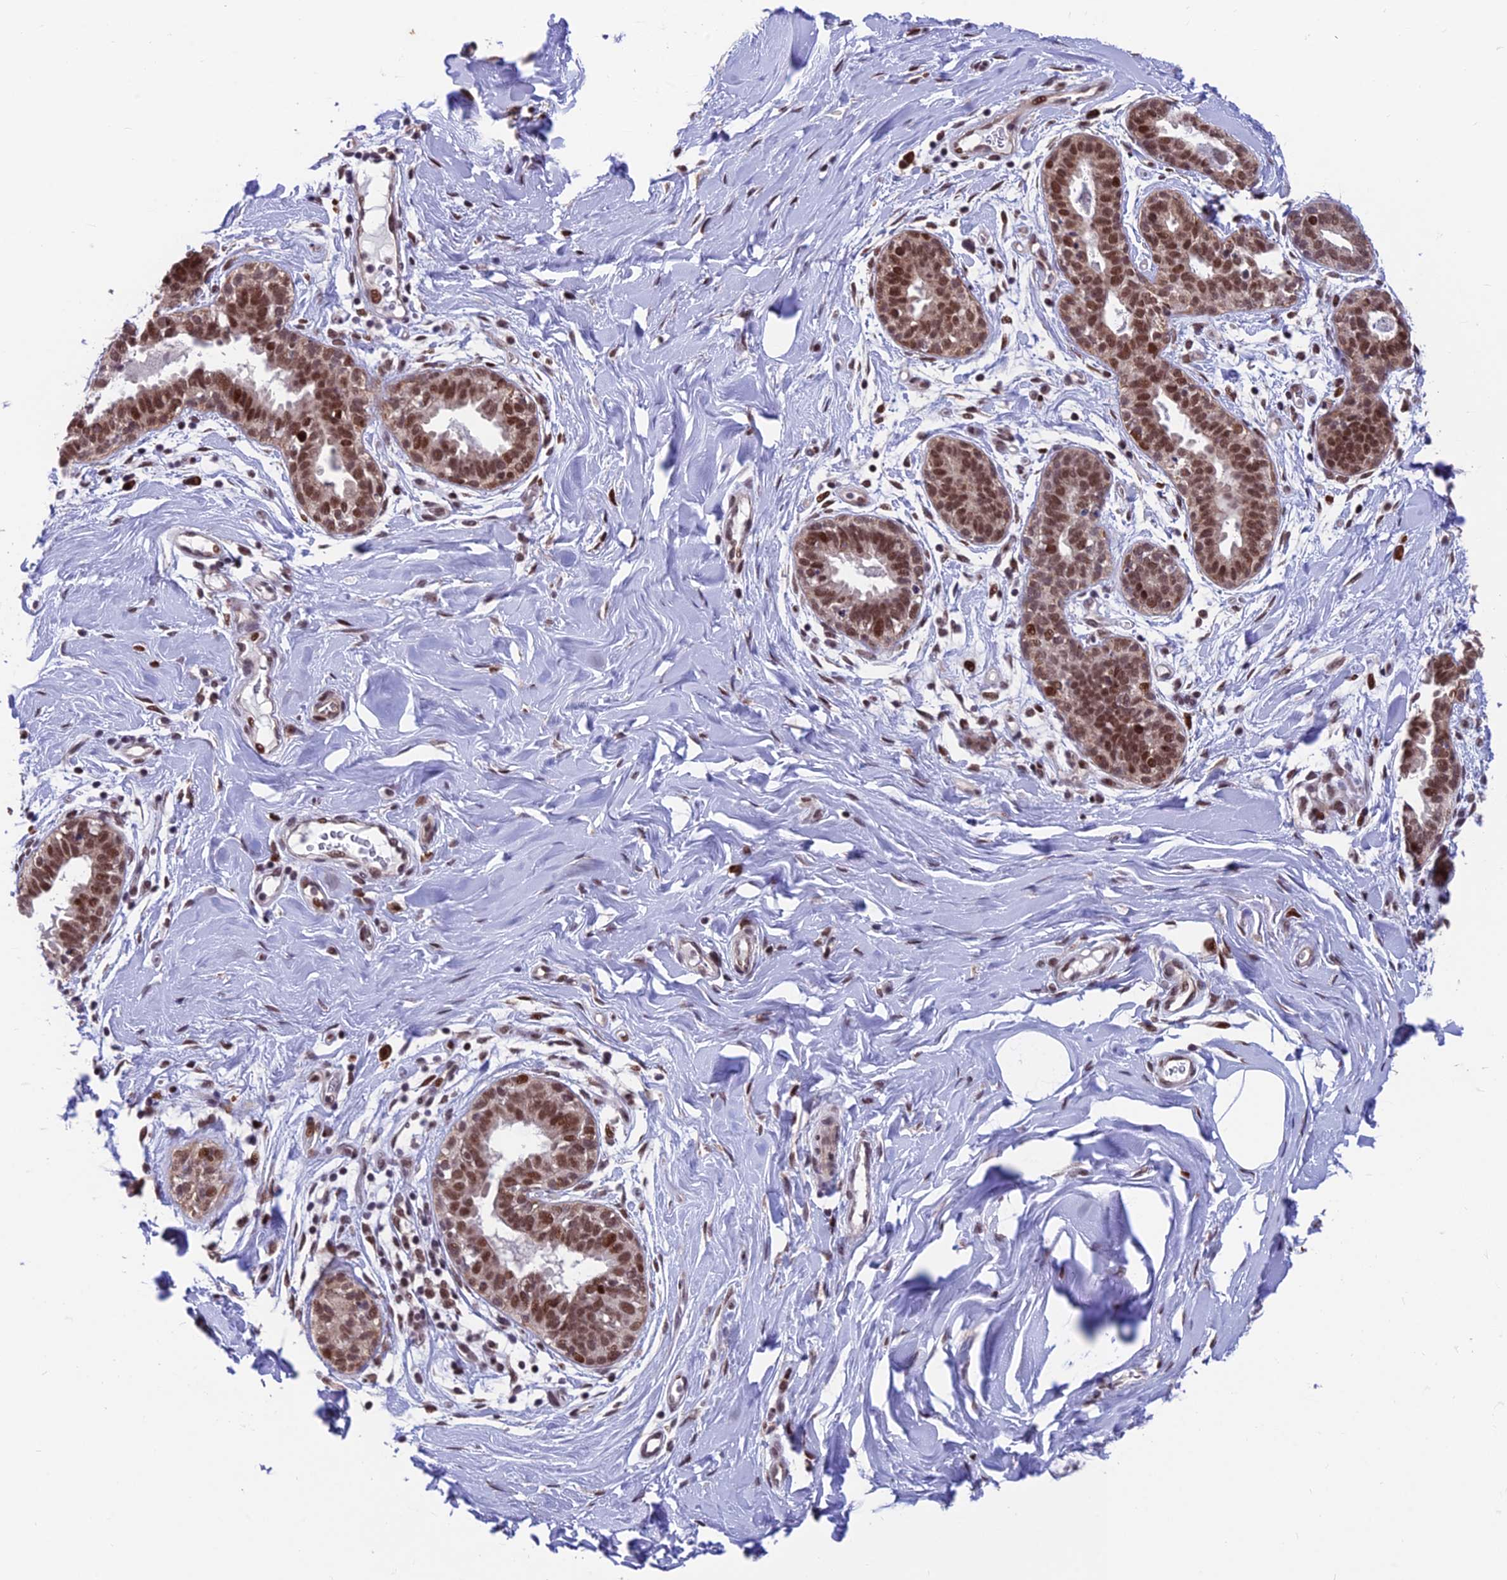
{"staining": {"intensity": "negative", "quantity": "none", "location": "none"}, "tissue": "adipose tissue", "cell_type": "Adipocytes", "image_type": "normal", "snomed": [{"axis": "morphology", "description": "Normal tissue, NOS"}, {"axis": "topography", "description": "Breast"}], "caption": "Adipose tissue stained for a protein using immunohistochemistry (IHC) reveals no staining adipocytes.", "gene": "KIAA1191", "patient": {"sex": "female", "age": 26}}